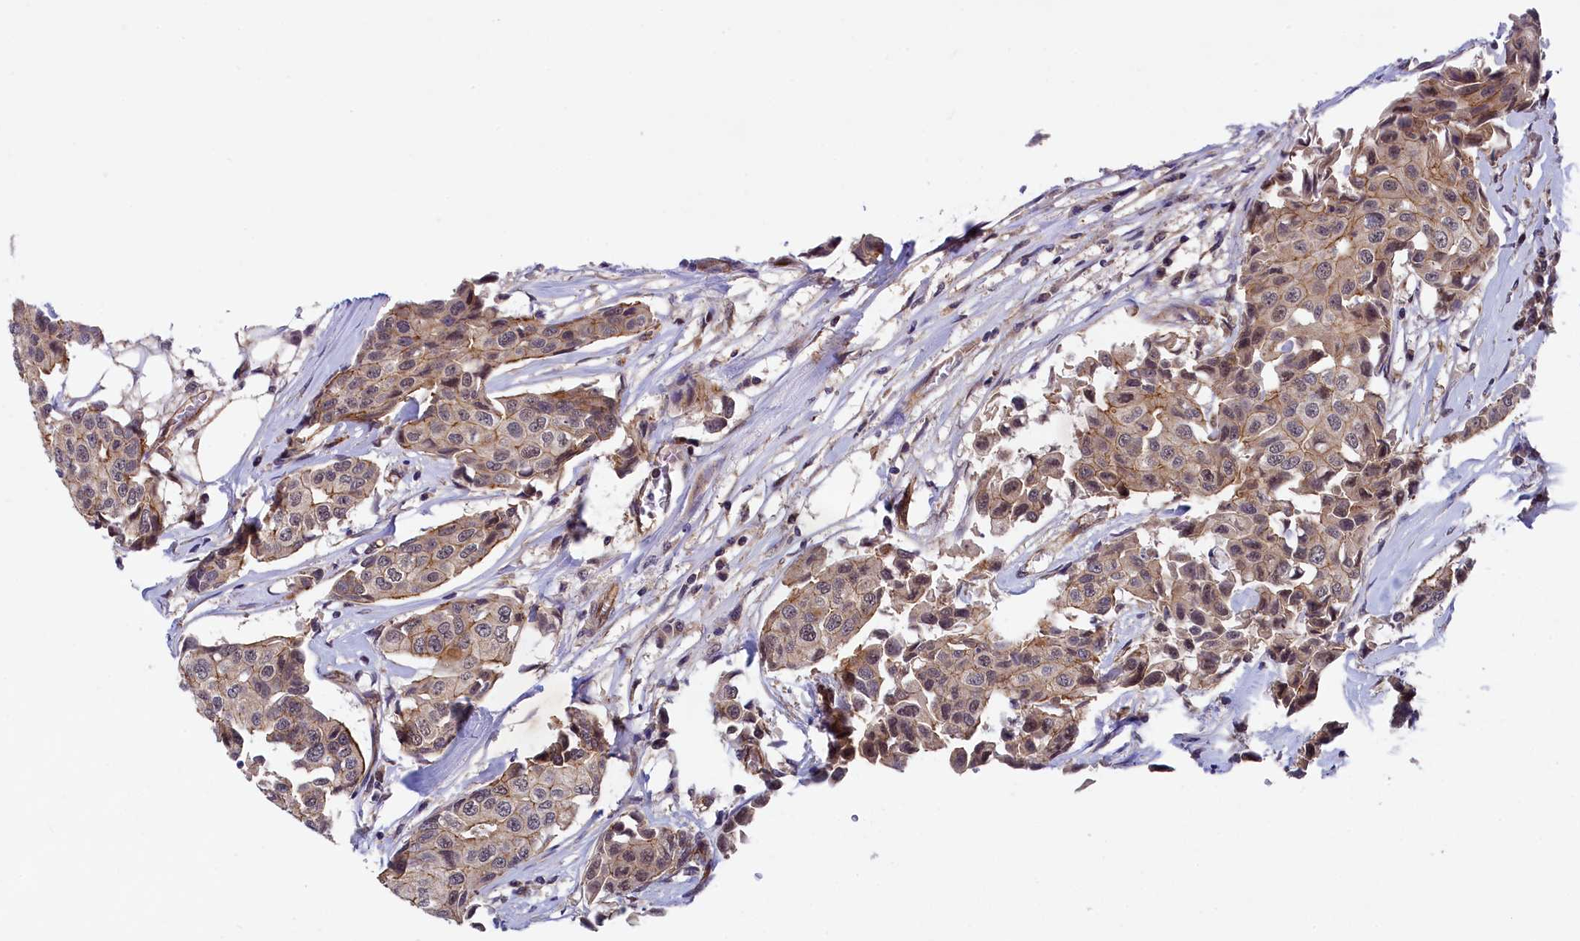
{"staining": {"intensity": "weak", "quantity": "<25%", "location": "cytoplasmic/membranous,nuclear"}, "tissue": "breast cancer", "cell_type": "Tumor cells", "image_type": "cancer", "snomed": [{"axis": "morphology", "description": "Duct carcinoma"}, {"axis": "topography", "description": "Breast"}], "caption": "The IHC photomicrograph has no significant positivity in tumor cells of breast intraductal carcinoma tissue.", "gene": "ARL14EP", "patient": {"sex": "female", "age": 80}}